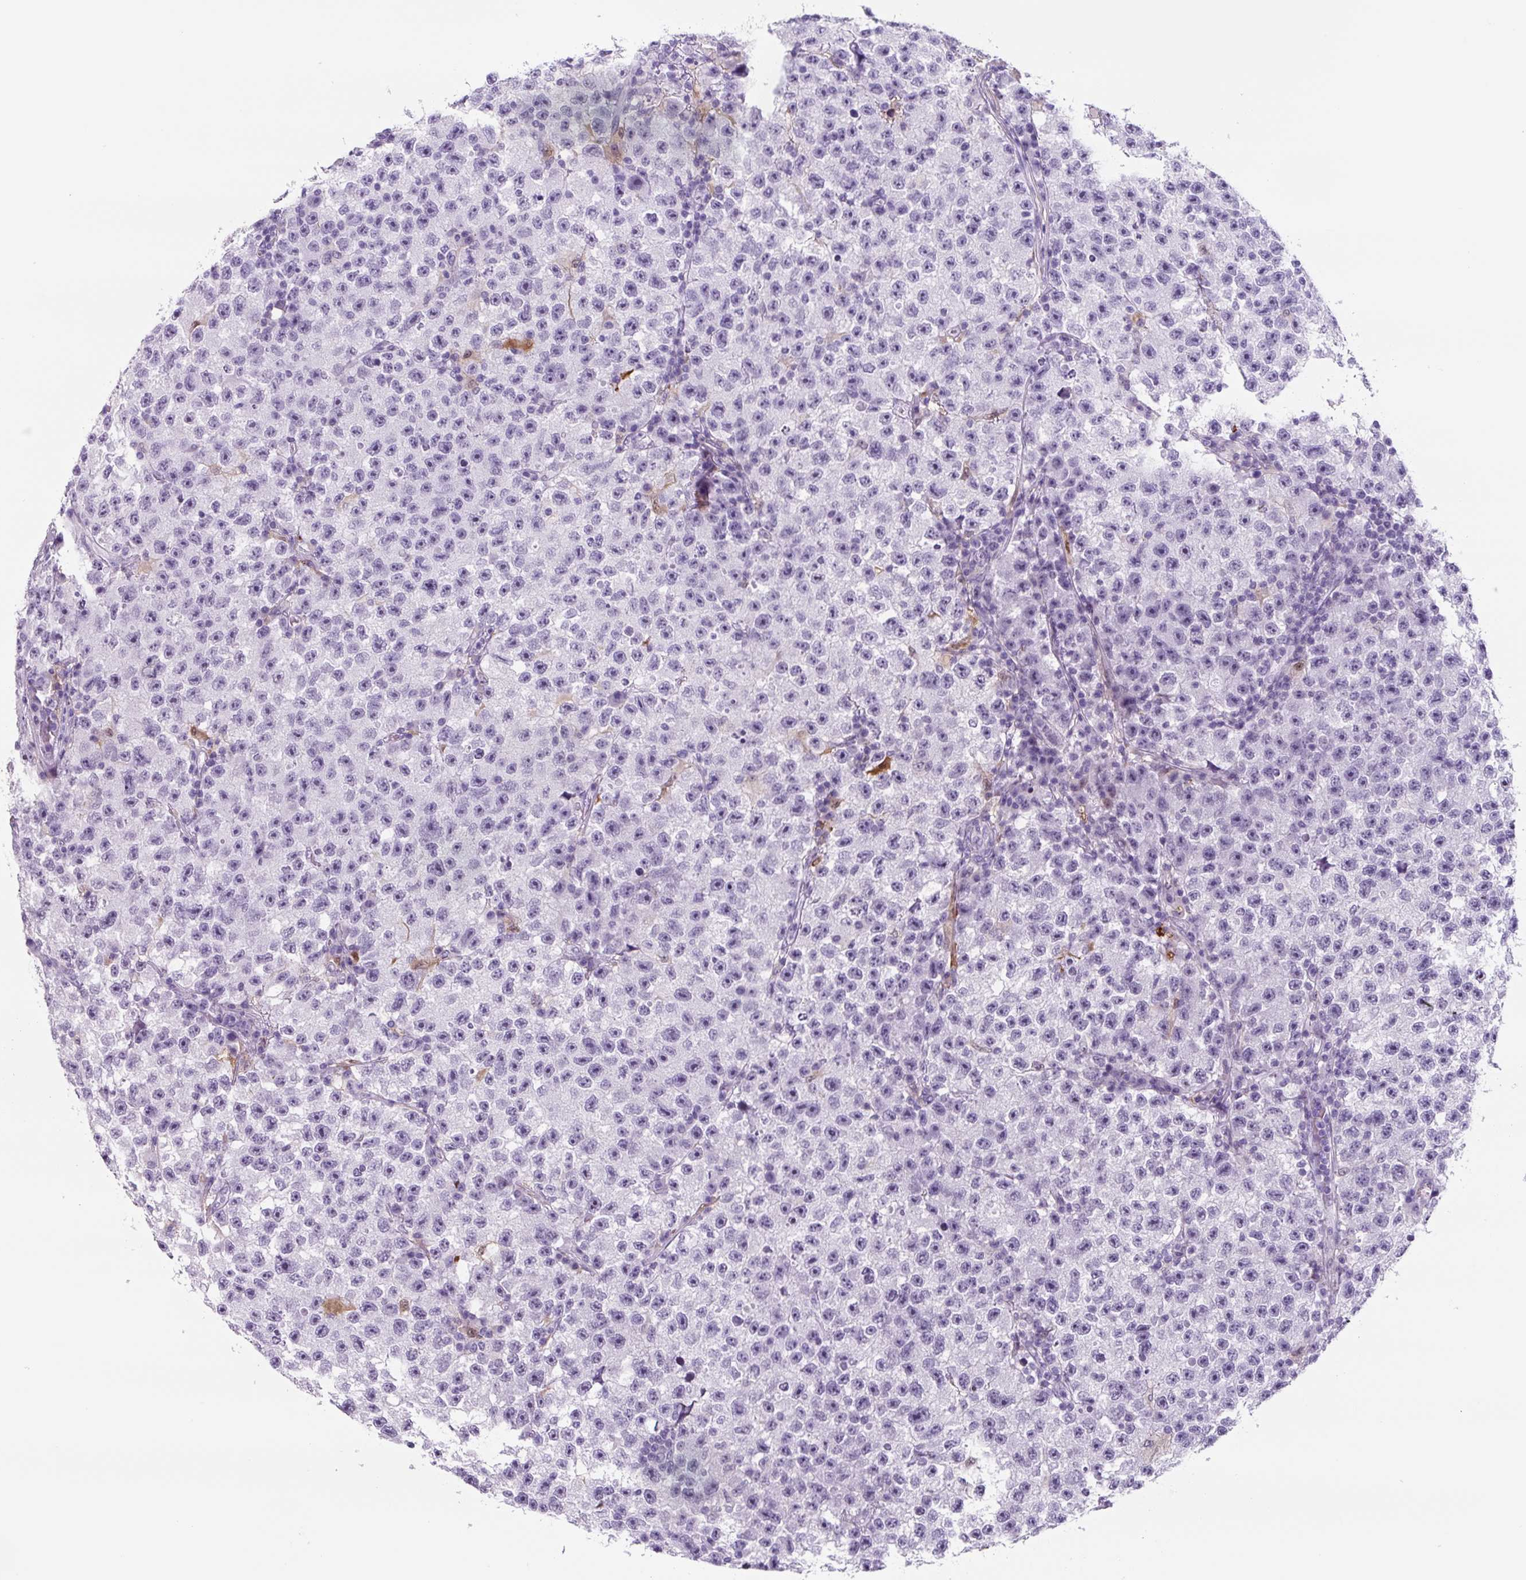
{"staining": {"intensity": "negative", "quantity": "none", "location": "none"}, "tissue": "testis cancer", "cell_type": "Tumor cells", "image_type": "cancer", "snomed": [{"axis": "morphology", "description": "Seminoma, NOS"}, {"axis": "topography", "description": "Testis"}], "caption": "IHC of testis cancer (seminoma) displays no staining in tumor cells. Nuclei are stained in blue.", "gene": "TNFRSF8", "patient": {"sex": "male", "age": 22}}